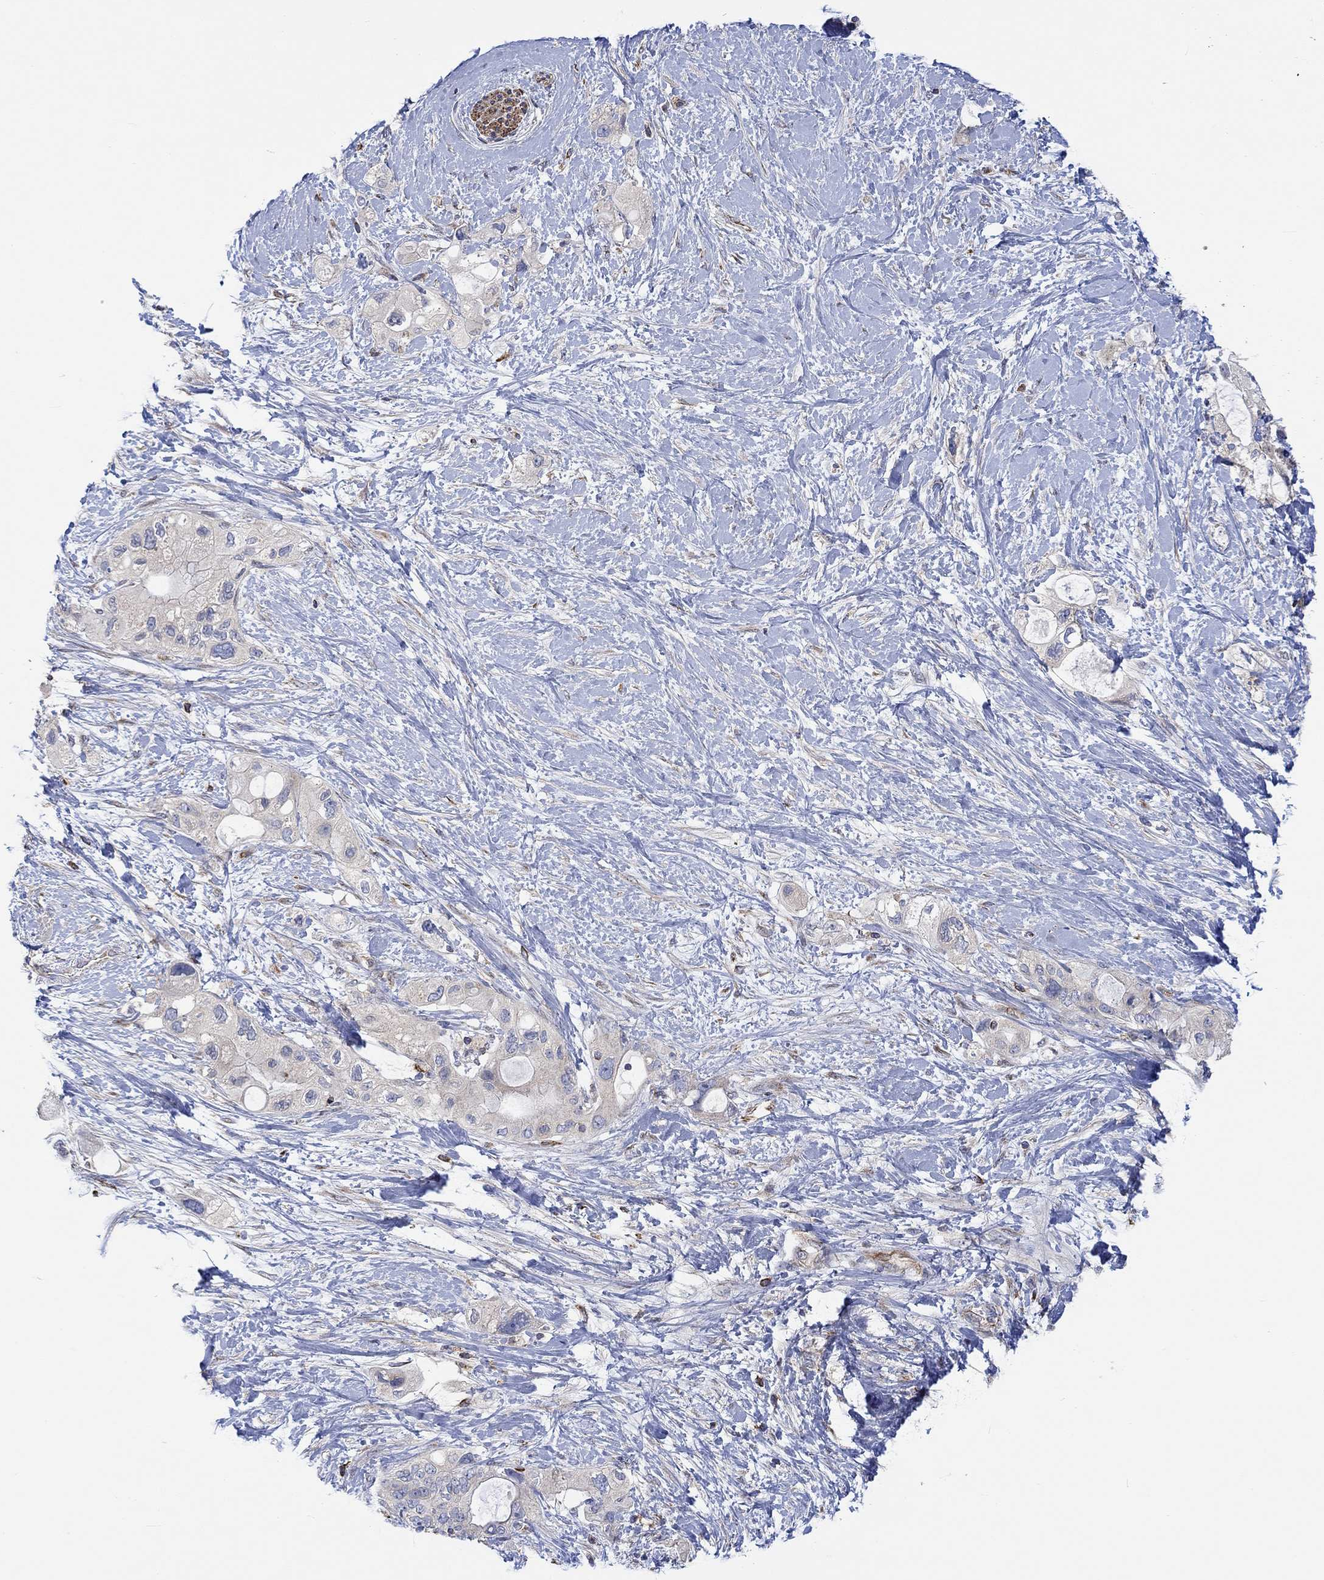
{"staining": {"intensity": "negative", "quantity": "none", "location": "none"}, "tissue": "pancreatic cancer", "cell_type": "Tumor cells", "image_type": "cancer", "snomed": [{"axis": "morphology", "description": "Adenocarcinoma, NOS"}, {"axis": "topography", "description": "Pancreas"}], "caption": "The IHC histopathology image has no significant staining in tumor cells of pancreatic adenocarcinoma tissue.", "gene": "CAMK1D", "patient": {"sex": "female", "age": 56}}